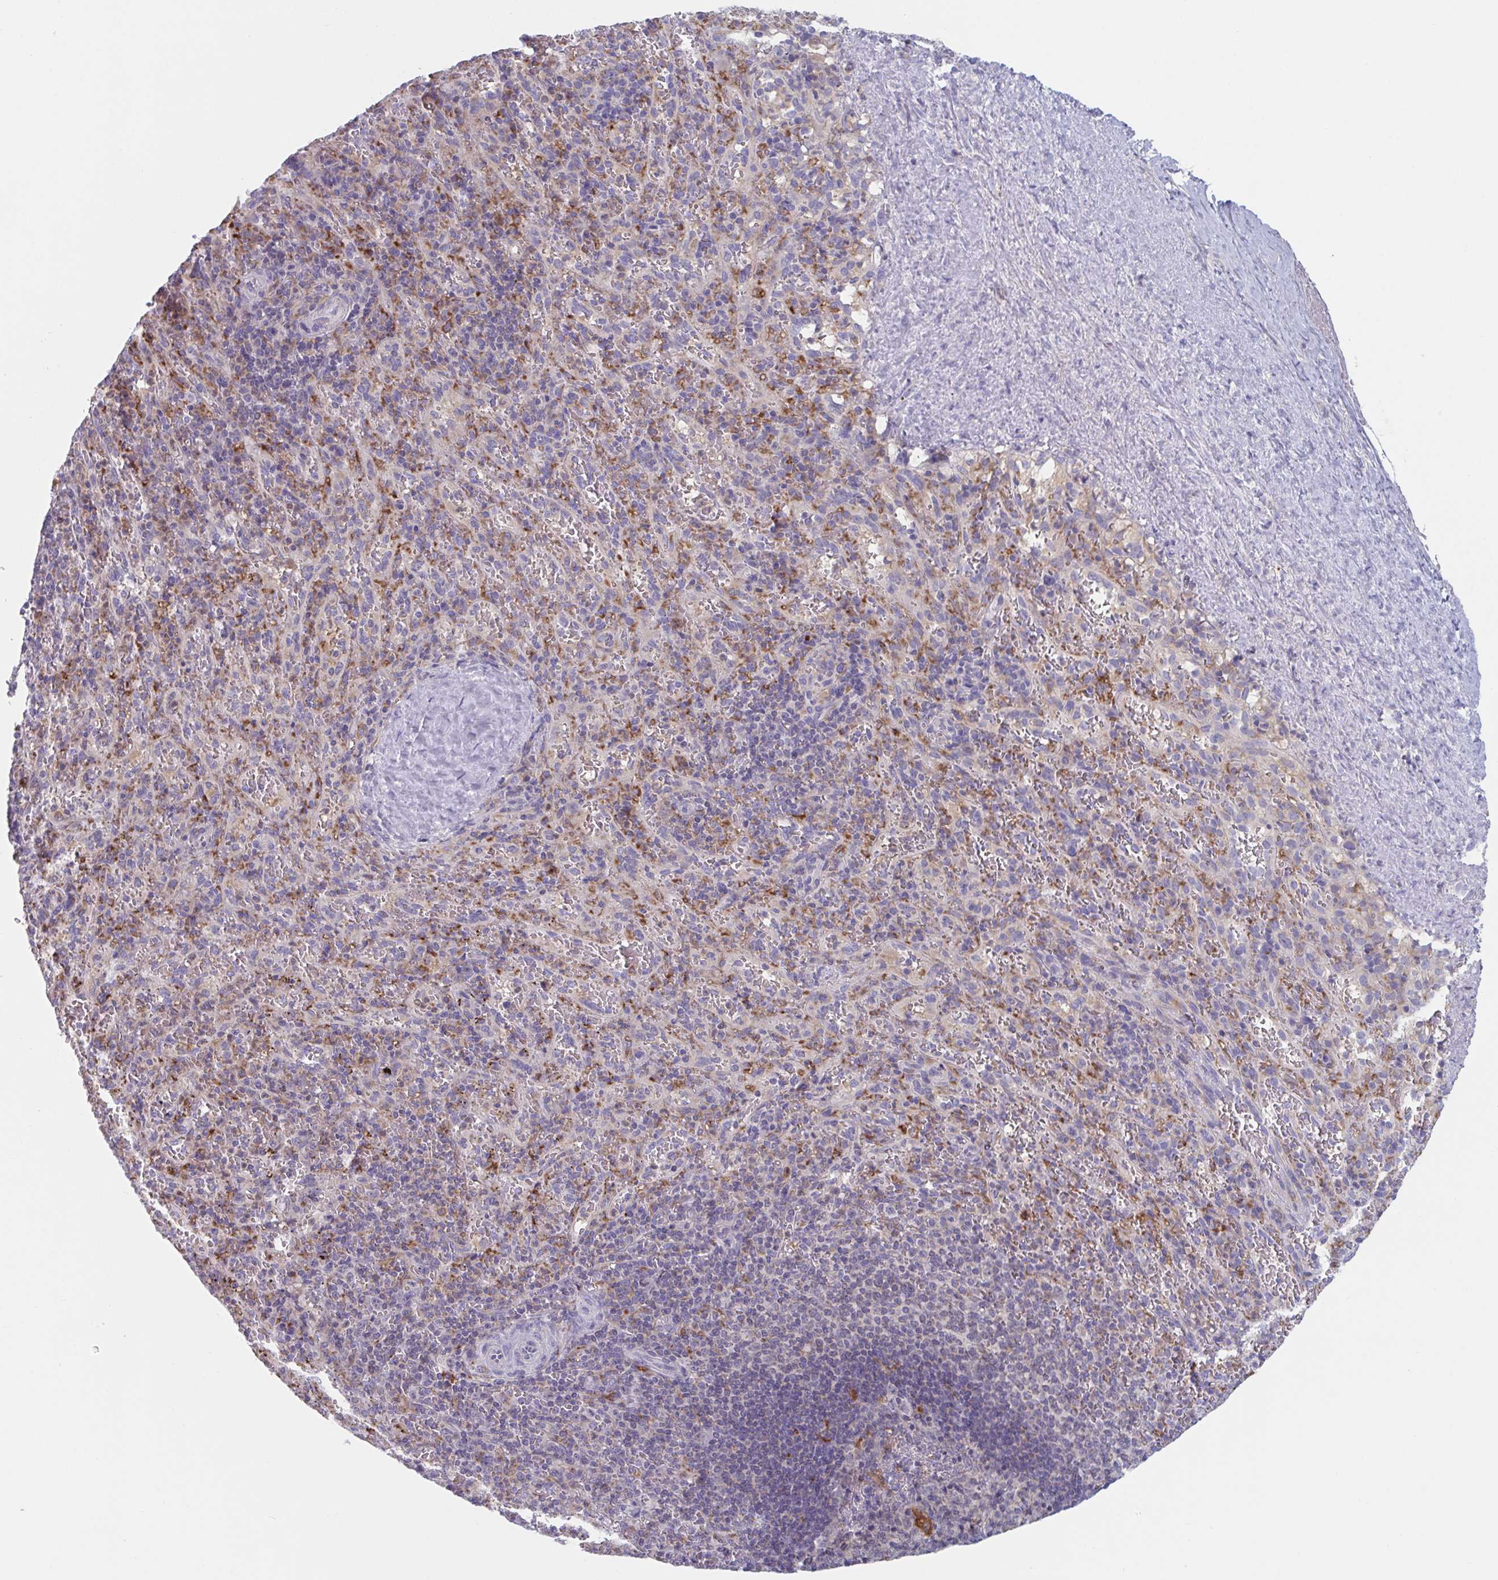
{"staining": {"intensity": "negative", "quantity": "none", "location": "none"}, "tissue": "spleen", "cell_type": "Cells in red pulp", "image_type": "normal", "snomed": [{"axis": "morphology", "description": "Normal tissue, NOS"}, {"axis": "topography", "description": "Spleen"}], "caption": "Immunohistochemical staining of benign human spleen demonstrates no significant expression in cells in red pulp. Nuclei are stained in blue.", "gene": "NIPSNAP1", "patient": {"sex": "male", "age": 57}}